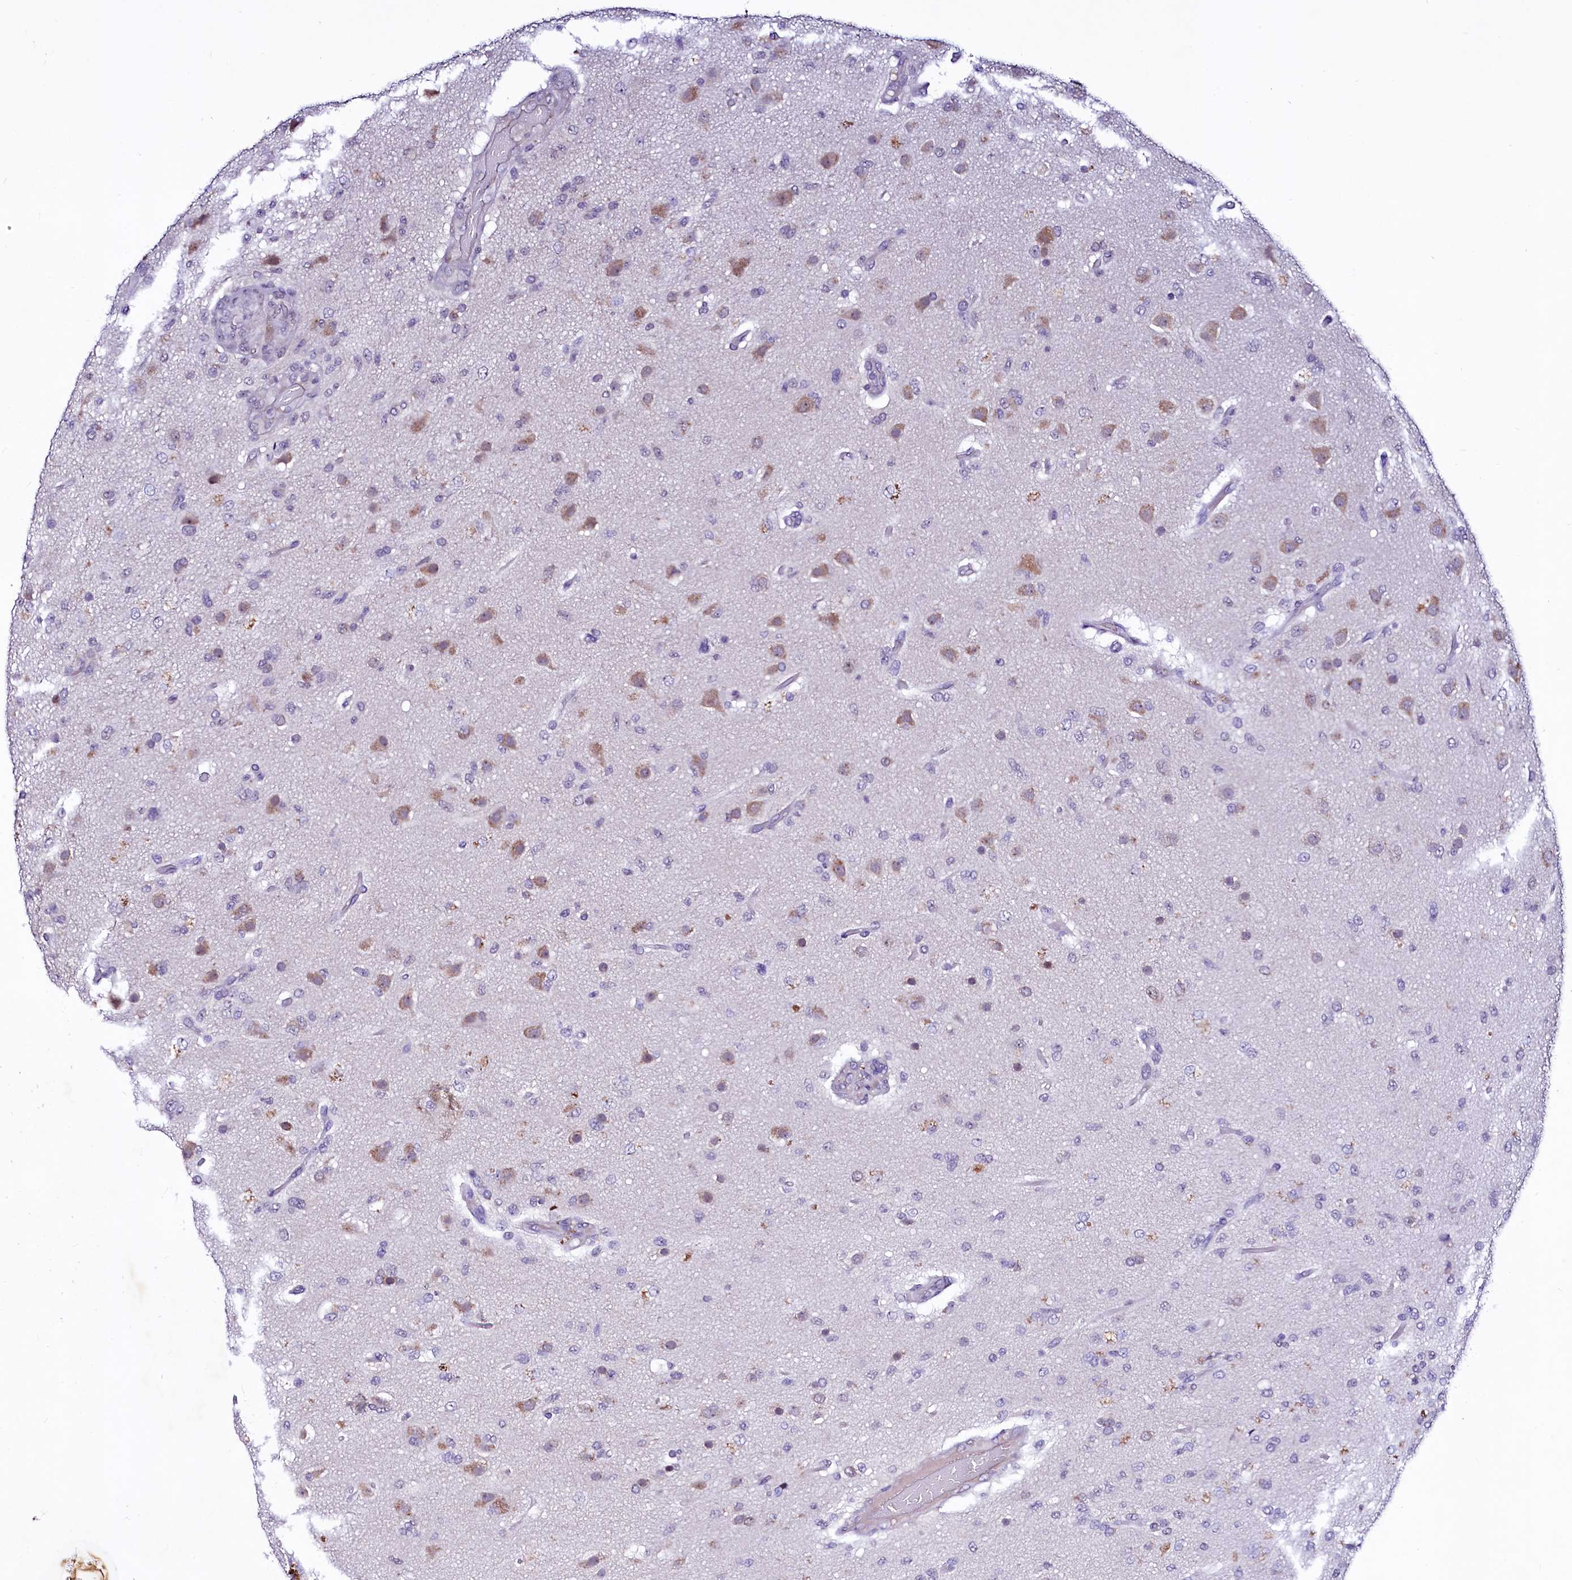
{"staining": {"intensity": "moderate", "quantity": "<25%", "location": "cytoplasmic/membranous"}, "tissue": "glioma", "cell_type": "Tumor cells", "image_type": "cancer", "snomed": [{"axis": "morphology", "description": "Glioma, malignant, High grade"}, {"axis": "topography", "description": "Brain"}], "caption": "Human glioma stained with a protein marker shows moderate staining in tumor cells.", "gene": "LEUTX", "patient": {"sex": "female", "age": 74}}